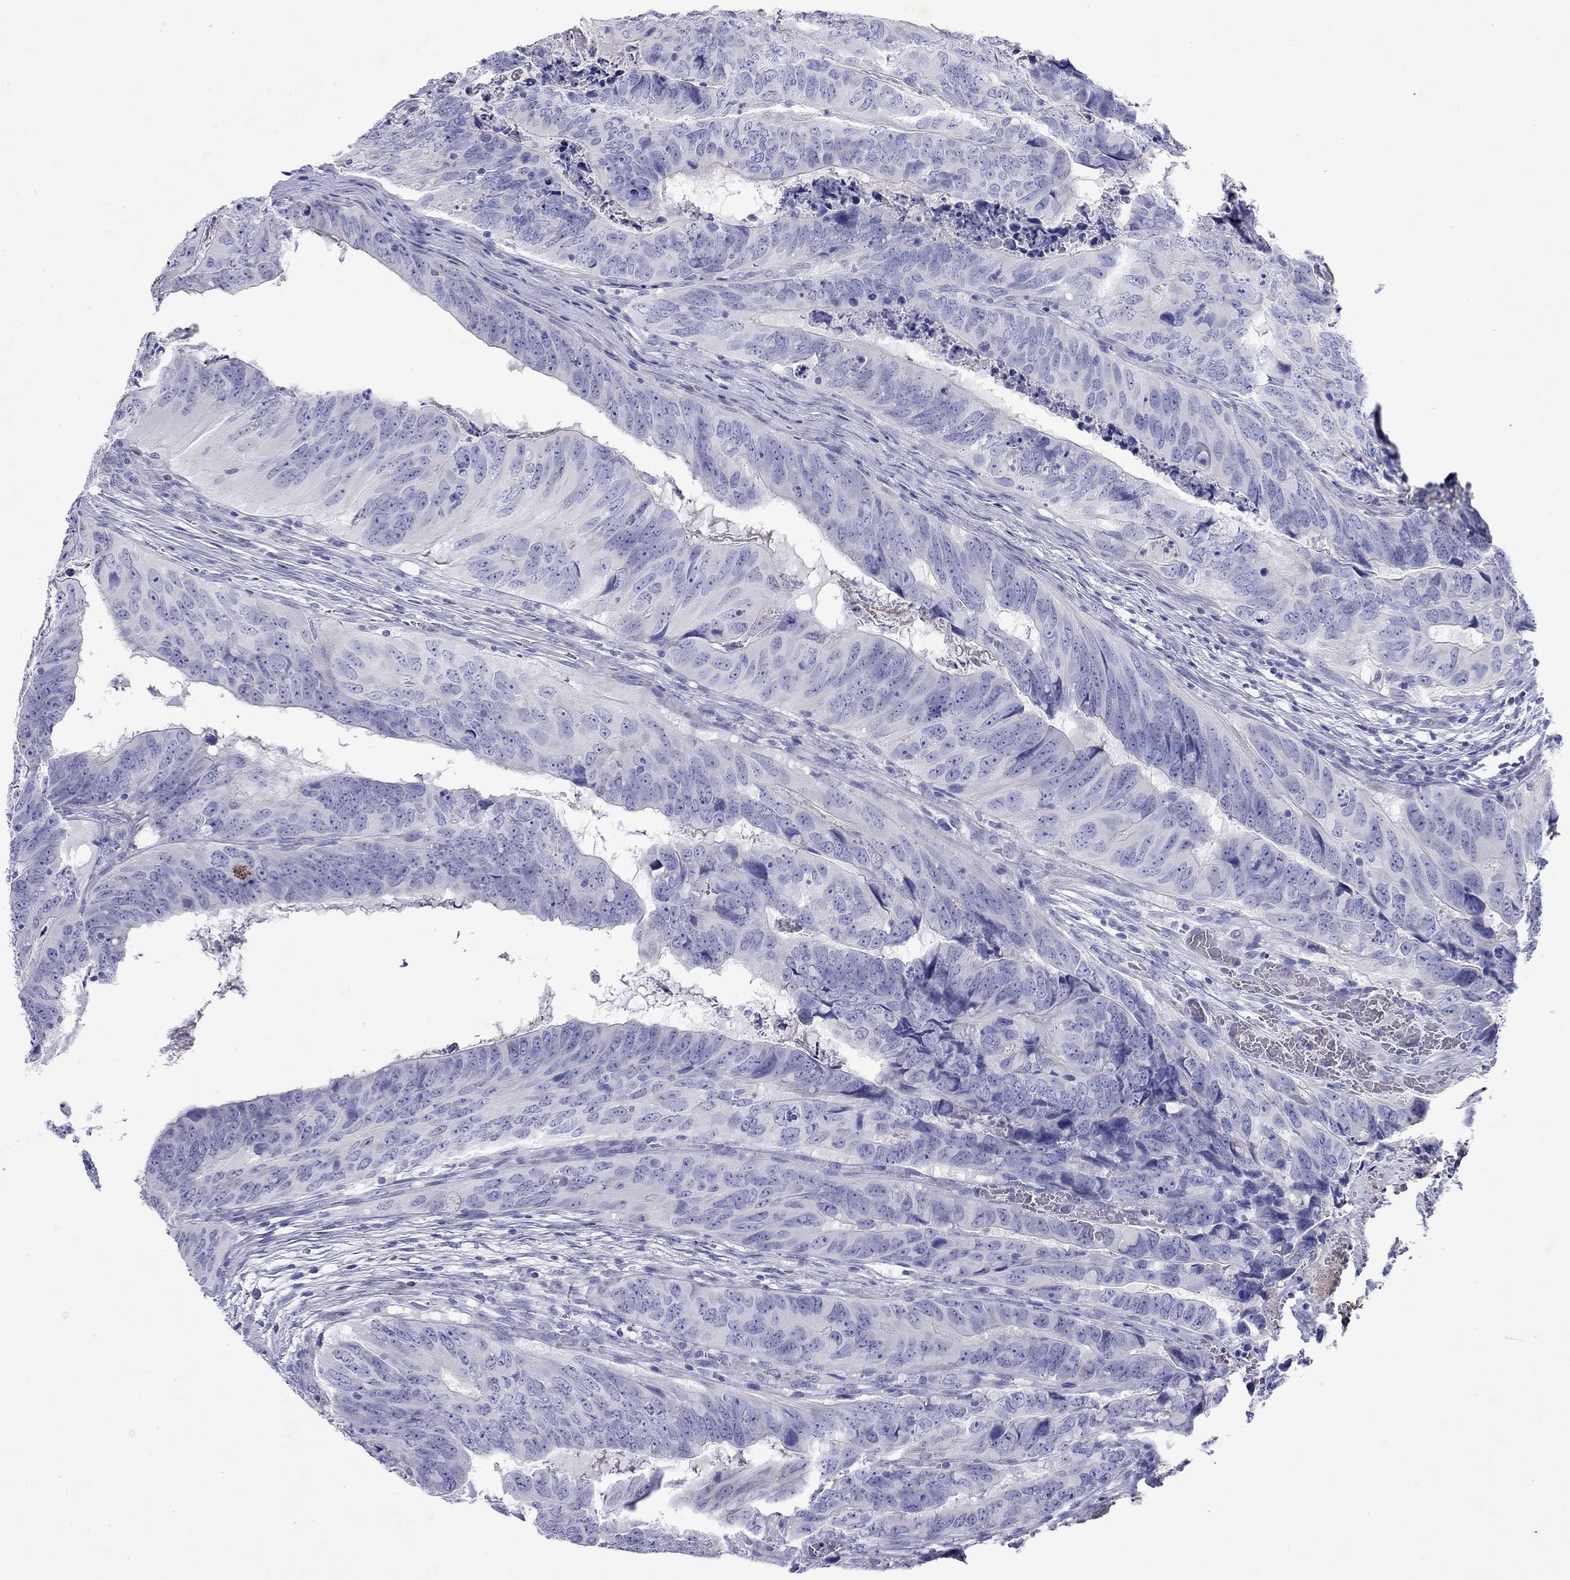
{"staining": {"intensity": "negative", "quantity": "none", "location": "none"}, "tissue": "colorectal cancer", "cell_type": "Tumor cells", "image_type": "cancer", "snomed": [{"axis": "morphology", "description": "Adenocarcinoma, NOS"}, {"axis": "topography", "description": "Colon"}], "caption": "The photomicrograph exhibits no staining of tumor cells in colorectal adenocarcinoma. (DAB immunohistochemistry (IHC), high magnification).", "gene": "GNAT3", "patient": {"sex": "male", "age": 79}}